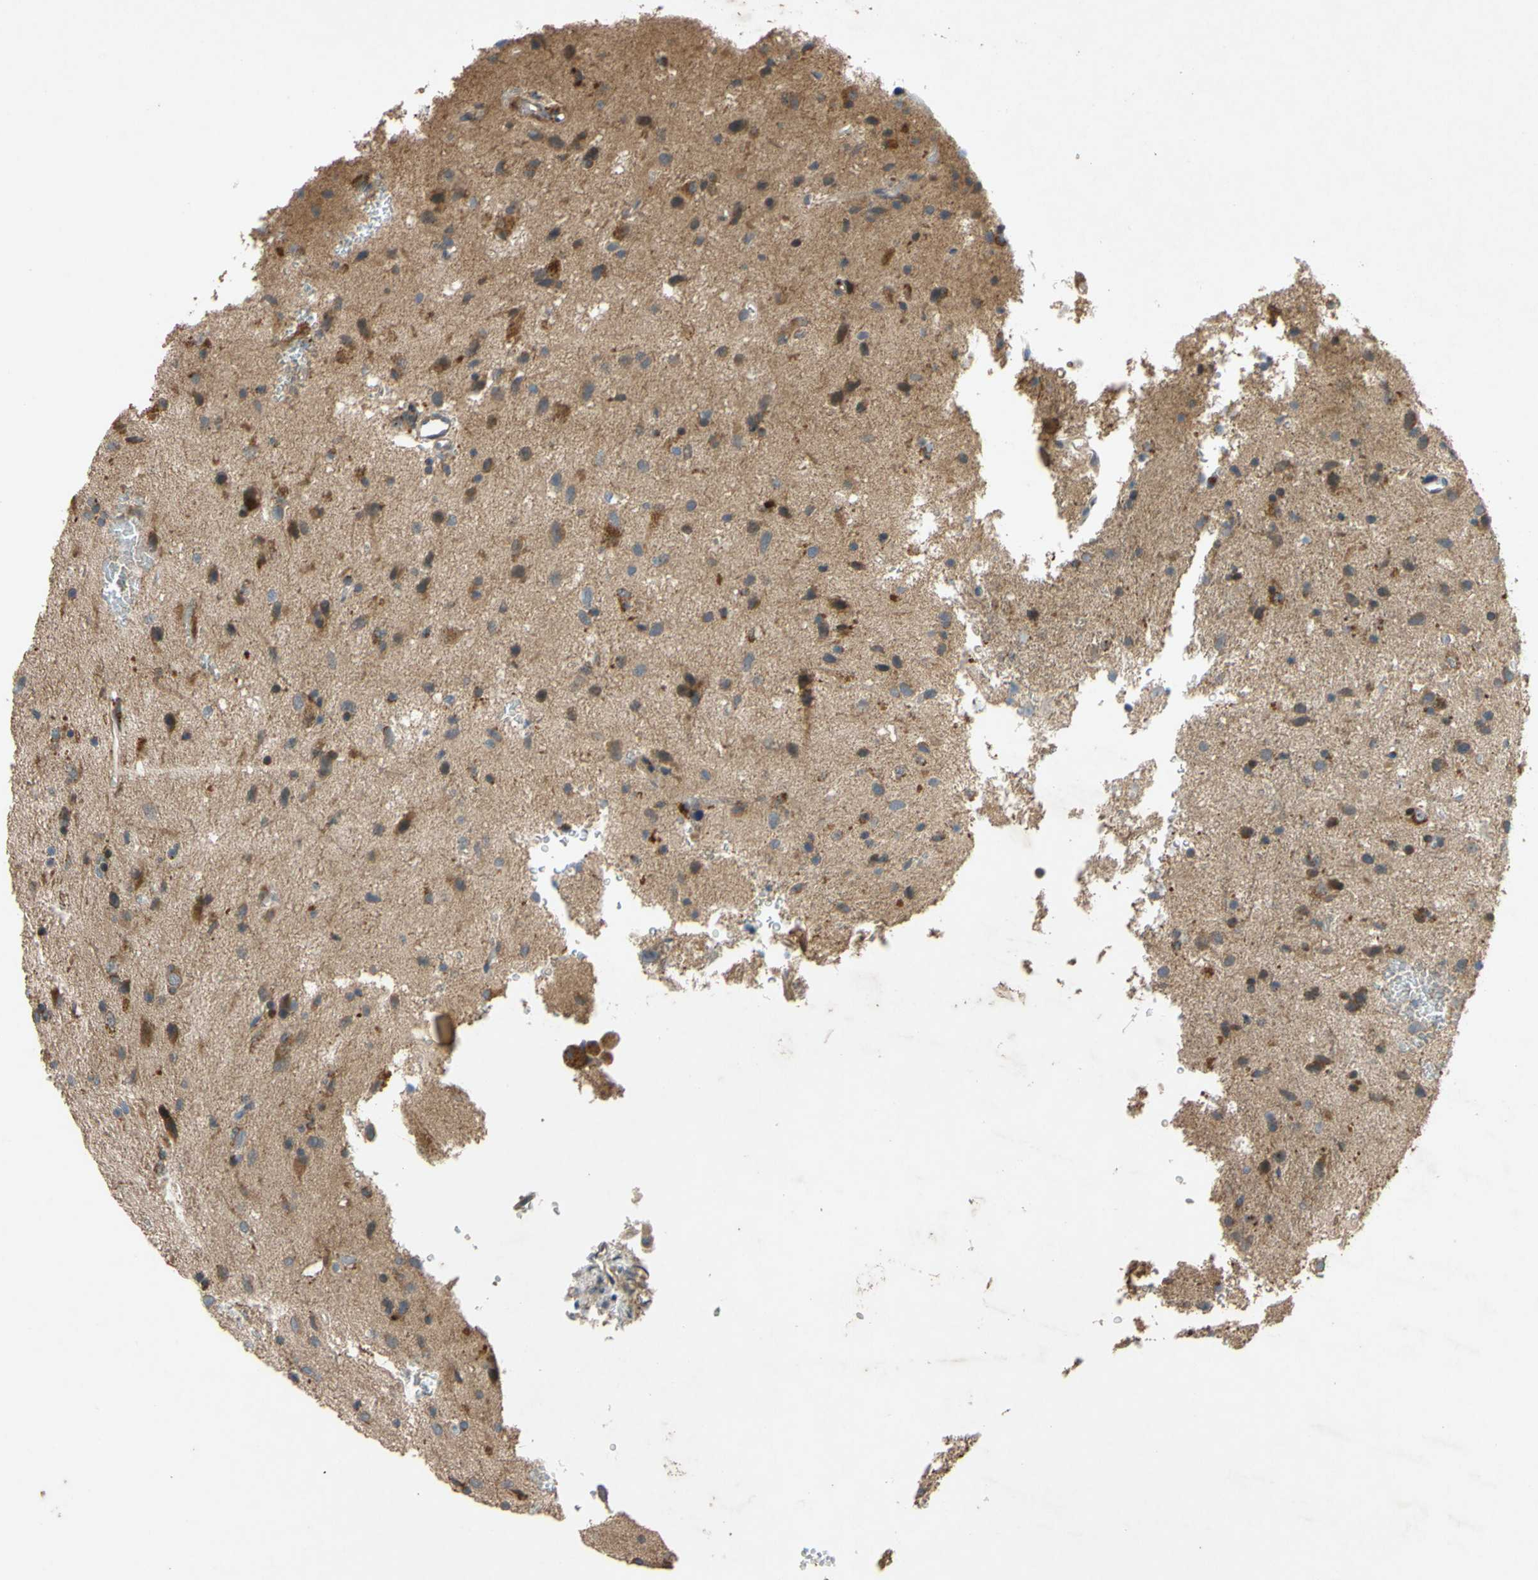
{"staining": {"intensity": "moderate", "quantity": "25%-75%", "location": "cytoplasmic/membranous"}, "tissue": "glioma", "cell_type": "Tumor cells", "image_type": "cancer", "snomed": [{"axis": "morphology", "description": "Glioma, malignant, Low grade"}, {"axis": "topography", "description": "Brain"}], "caption": "An IHC photomicrograph of tumor tissue is shown. Protein staining in brown labels moderate cytoplasmic/membranous positivity in glioma within tumor cells. The staining is performed using DAB brown chromogen to label protein expression. The nuclei are counter-stained blue using hematoxylin.", "gene": "PARD6A", "patient": {"sex": "male", "age": 77}}